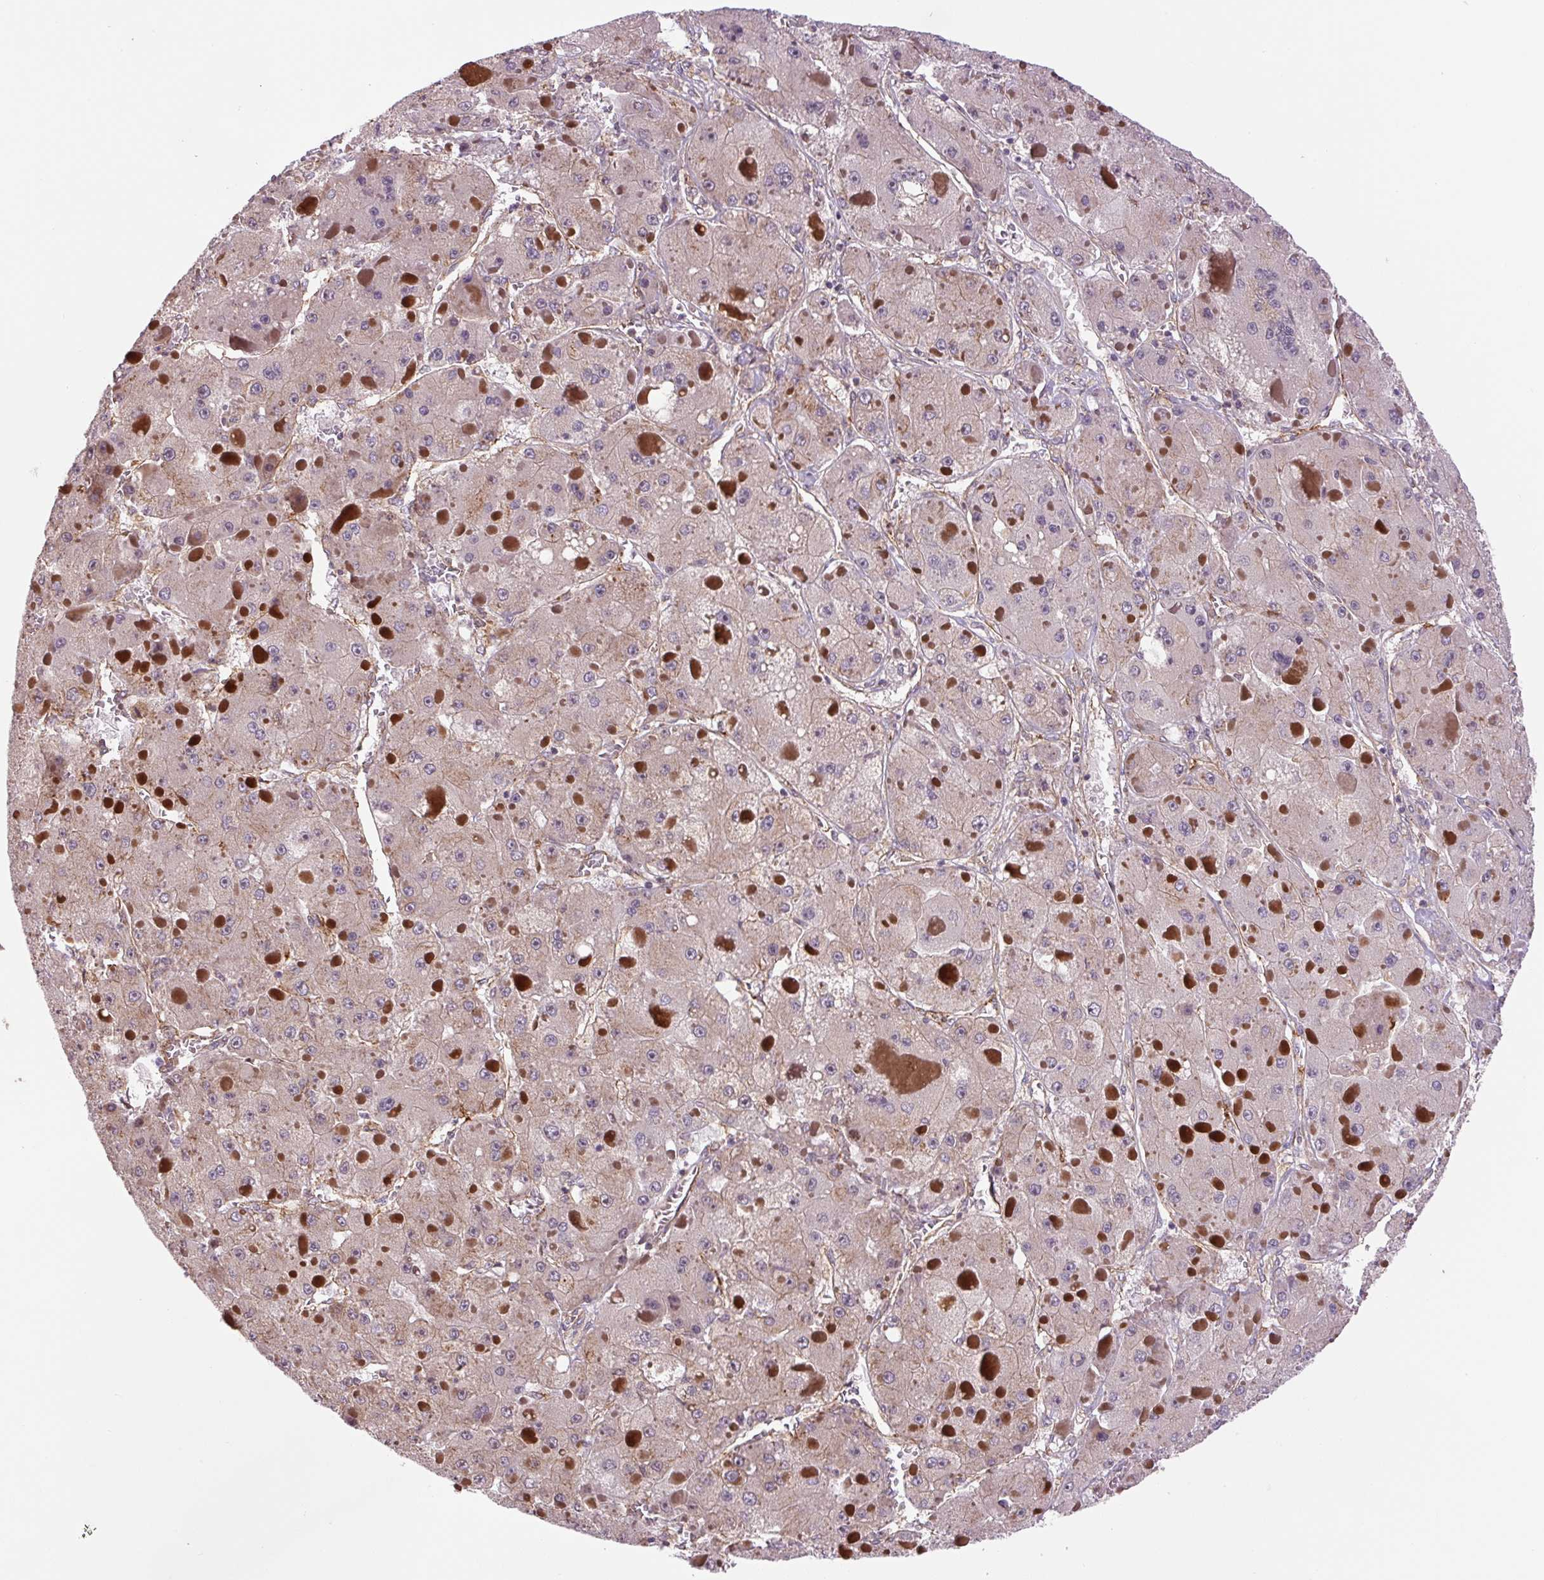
{"staining": {"intensity": "negative", "quantity": "none", "location": "none"}, "tissue": "liver cancer", "cell_type": "Tumor cells", "image_type": "cancer", "snomed": [{"axis": "morphology", "description": "Carcinoma, Hepatocellular, NOS"}, {"axis": "topography", "description": "Liver"}], "caption": "Human liver cancer (hepatocellular carcinoma) stained for a protein using immunohistochemistry (IHC) exhibits no staining in tumor cells.", "gene": "SEPTIN10", "patient": {"sex": "female", "age": 73}}